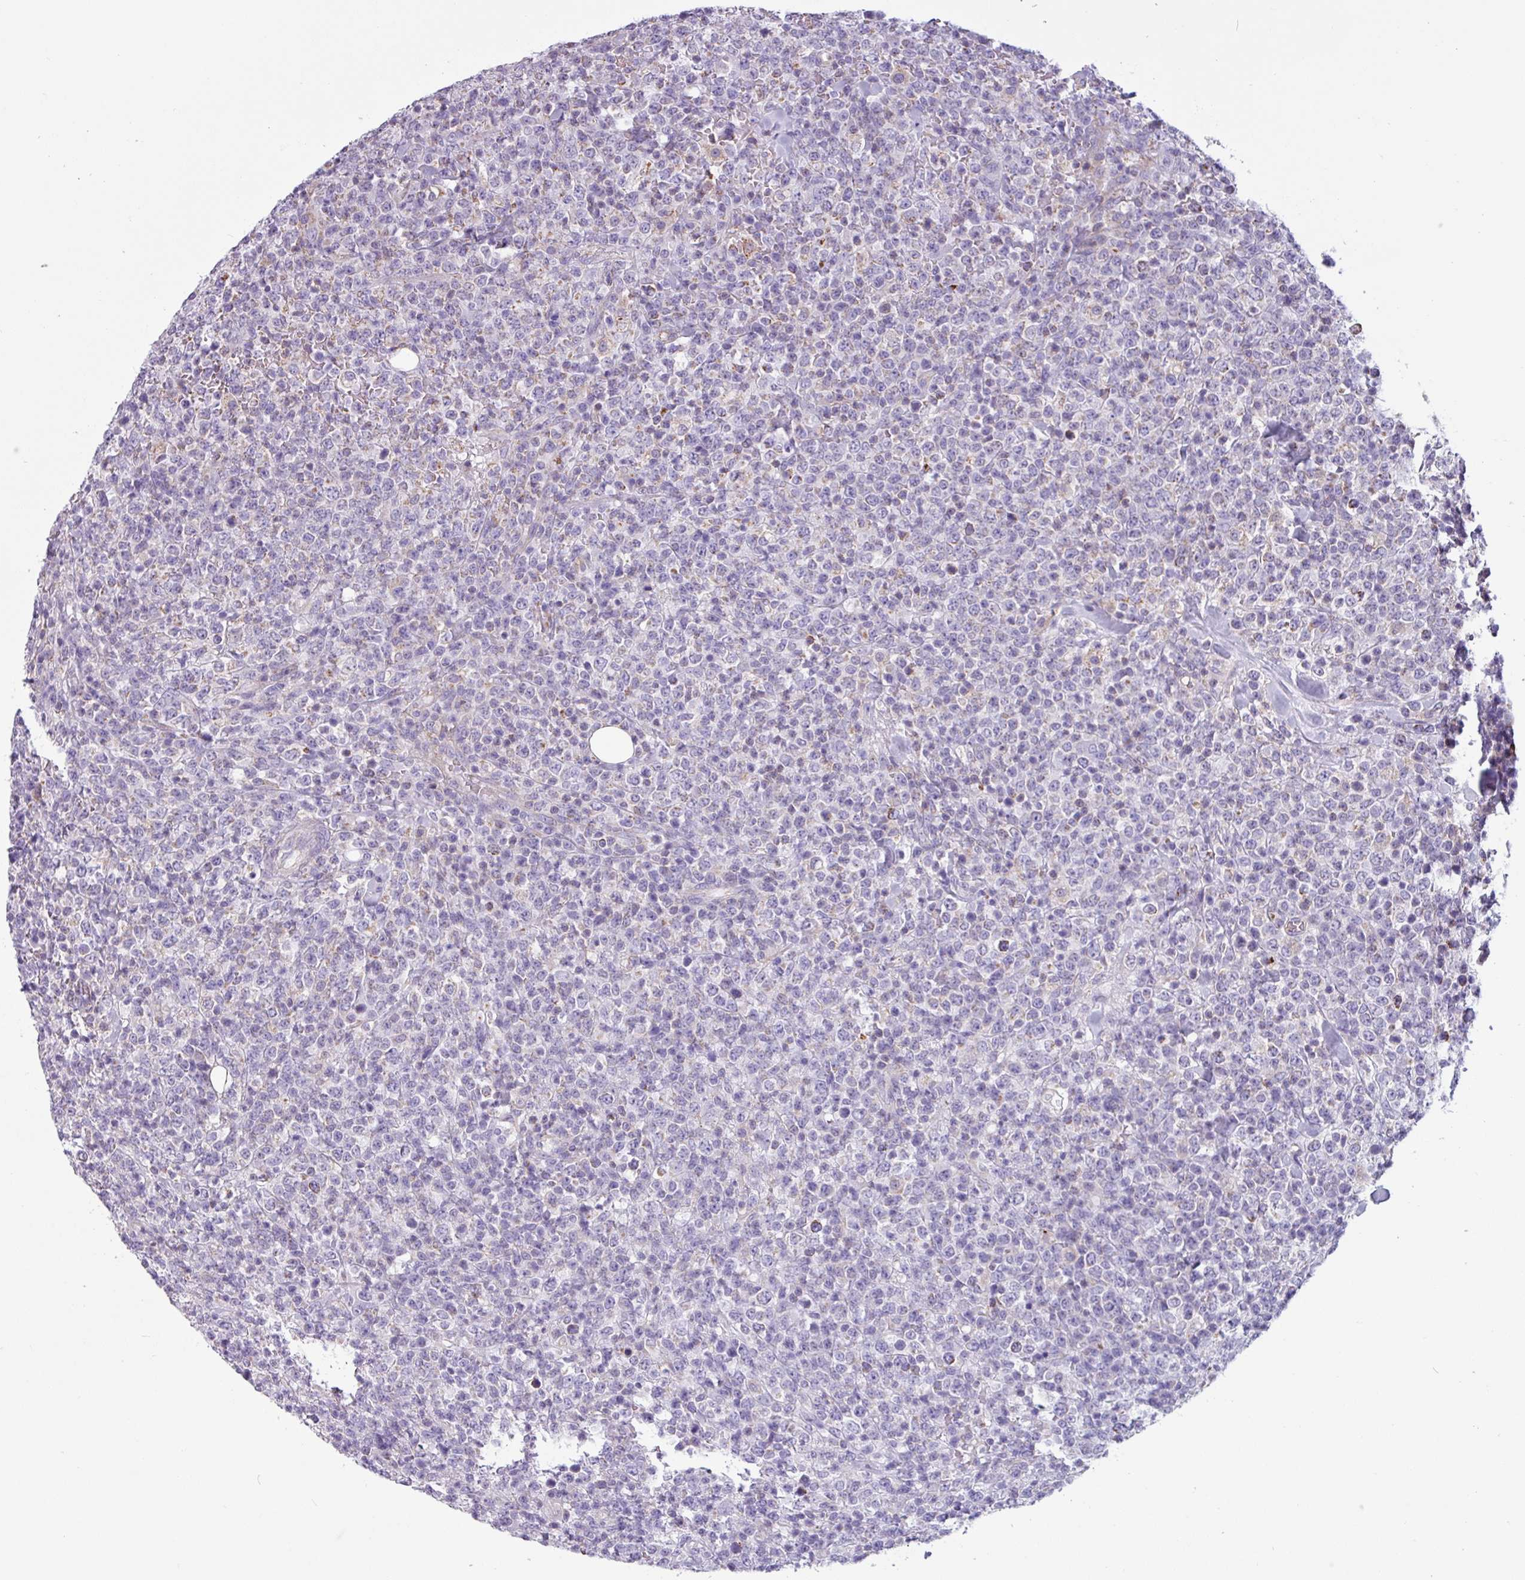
{"staining": {"intensity": "negative", "quantity": "none", "location": "none"}, "tissue": "lymphoma", "cell_type": "Tumor cells", "image_type": "cancer", "snomed": [{"axis": "morphology", "description": "Malignant lymphoma, non-Hodgkin's type, High grade"}, {"axis": "topography", "description": "Colon"}], "caption": "The image exhibits no significant expression in tumor cells of malignant lymphoma, non-Hodgkin's type (high-grade). (Immunohistochemistry, brightfield microscopy, high magnification).", "gene": "CAMK1", "patient": {"sex": "female", "age": 53}}